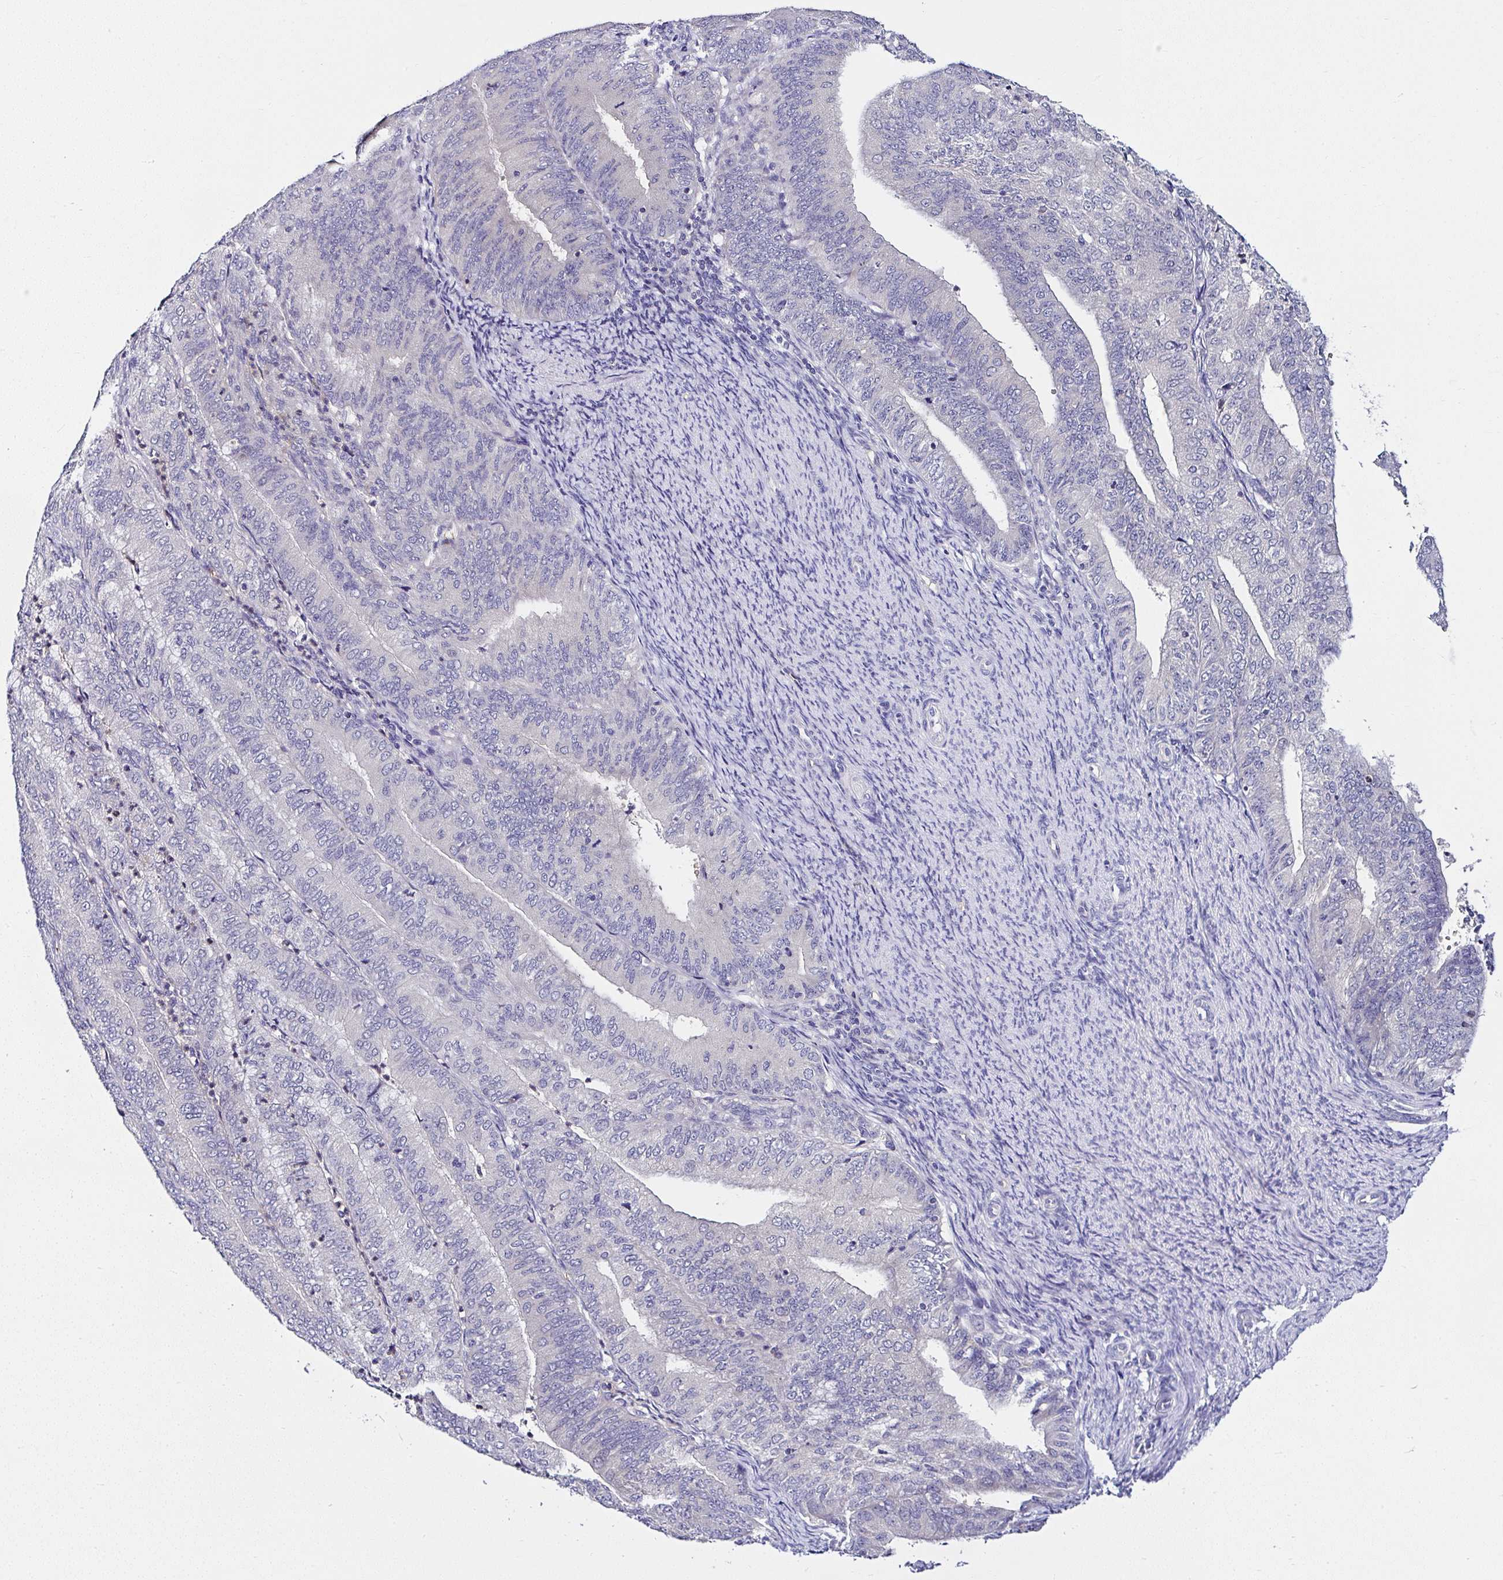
{"staining": {"intensity": "negative", "quantity": "none", "location": "none"}, "tissue": "endometrial cancer", "cell_type": "Tumor cells", "image_type": "cancer", "snomed": [{"axis": "morphology", "description": "Adenocarcinoma, NOS"}, {"axis": "topography", "description": "Endometrium"}], "caption": "A photomicrograph of endometrial adenocarcinoma stained for a protein reveals no brown staining in tumor cells.", "gene": "DEPDC5", "patient": {"sex": "female", "age": 57}}